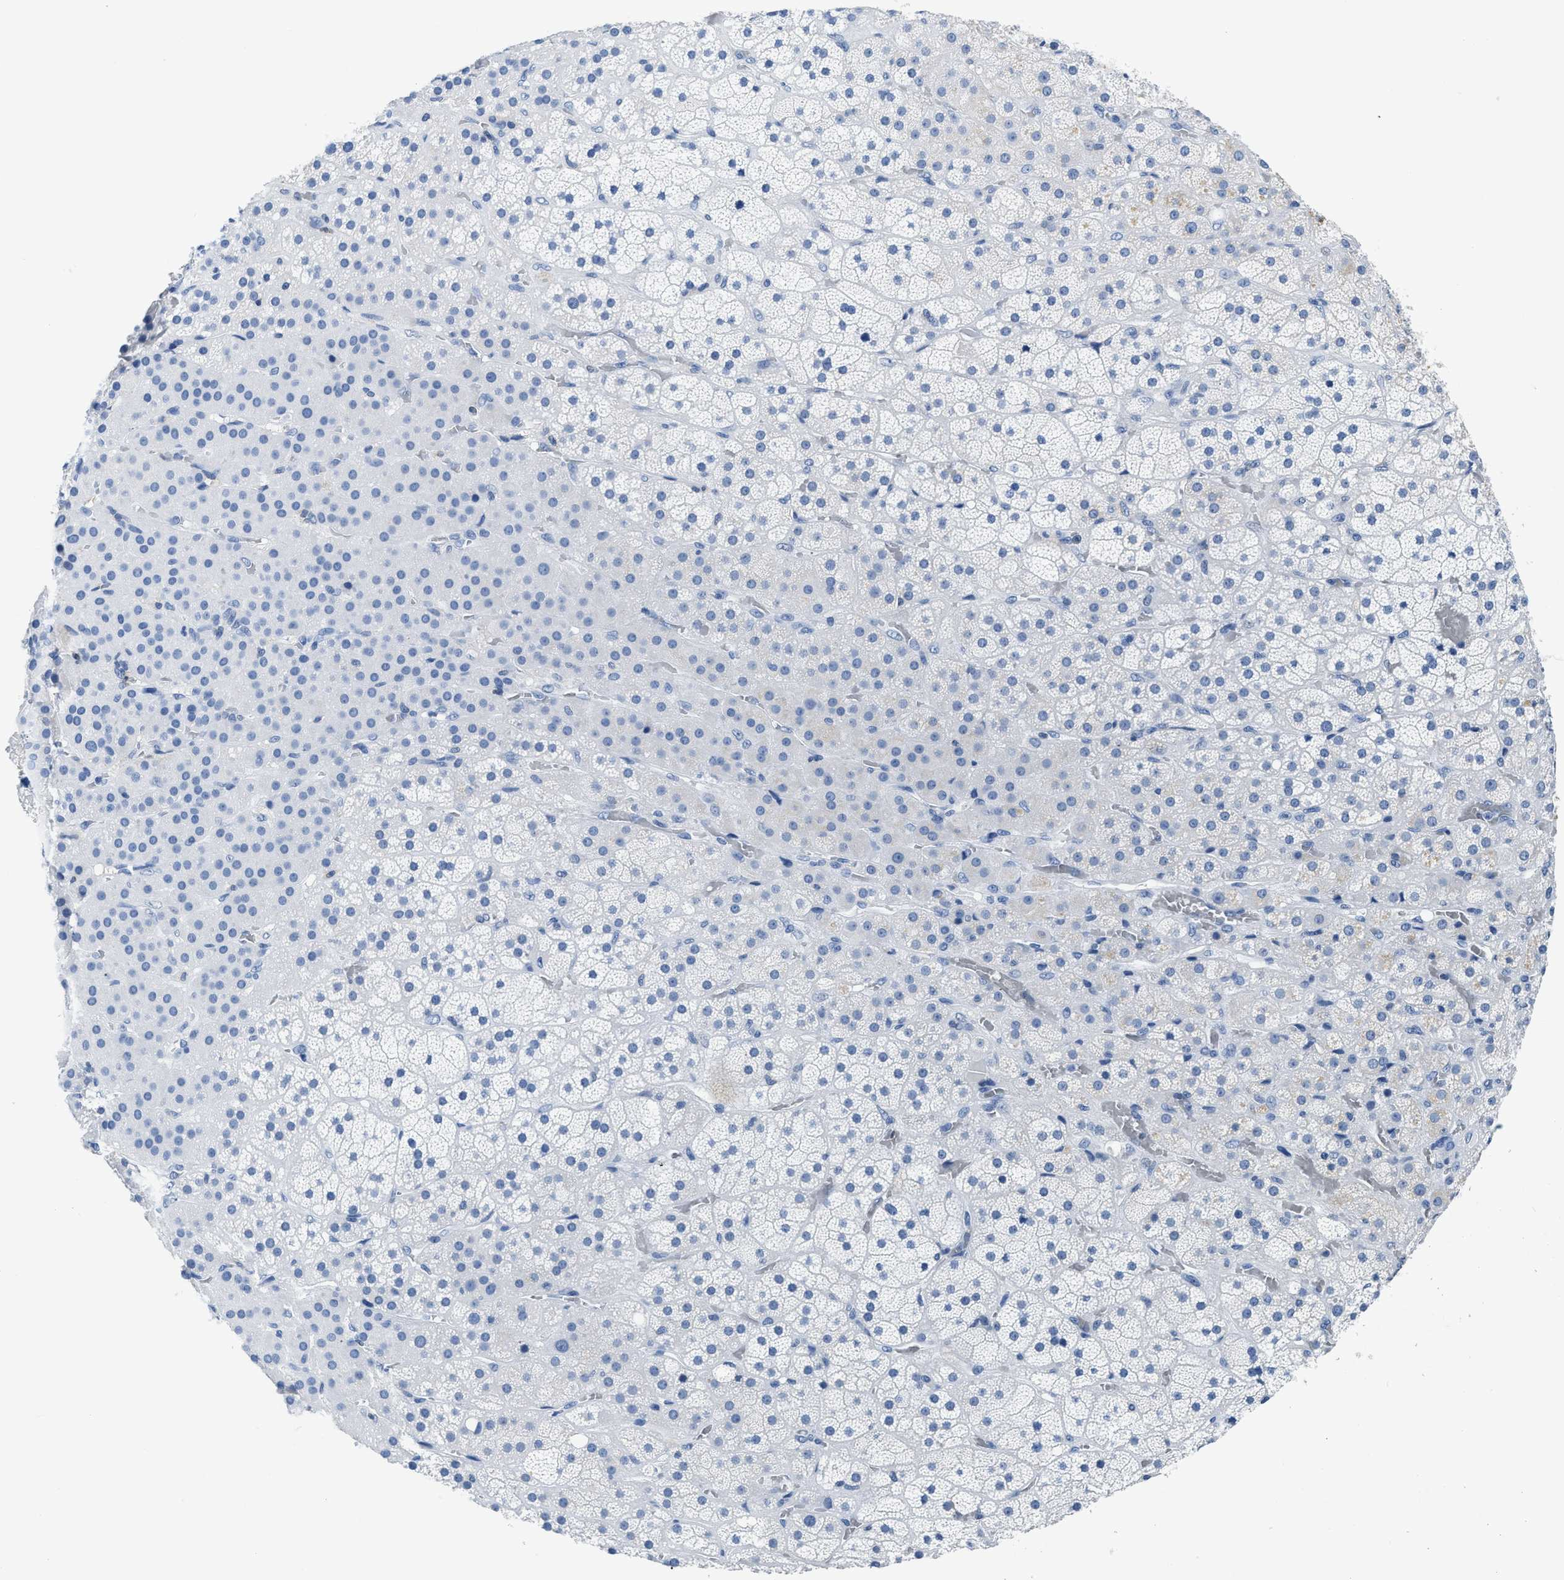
{"staining": {"intensity": "negative", "quantity": "none", "location": "none"}, "tissue": "adrenal gland", "cell_type": "Glandular cells", "image_type": "normal", "snomed": [{"axis": "morphology", "description": "Normal tissue, NOS"}, {"axis": "topography", "description": "Adrenal gland"}], "caption": "Immunohistochemical staining of benign adrenal gland displays no significant staining in glandular cells. (IHC, brightfield microscopy, high magnification).", "gene": "NFATC2", "patient": {"sex": "male", "age": 57}}